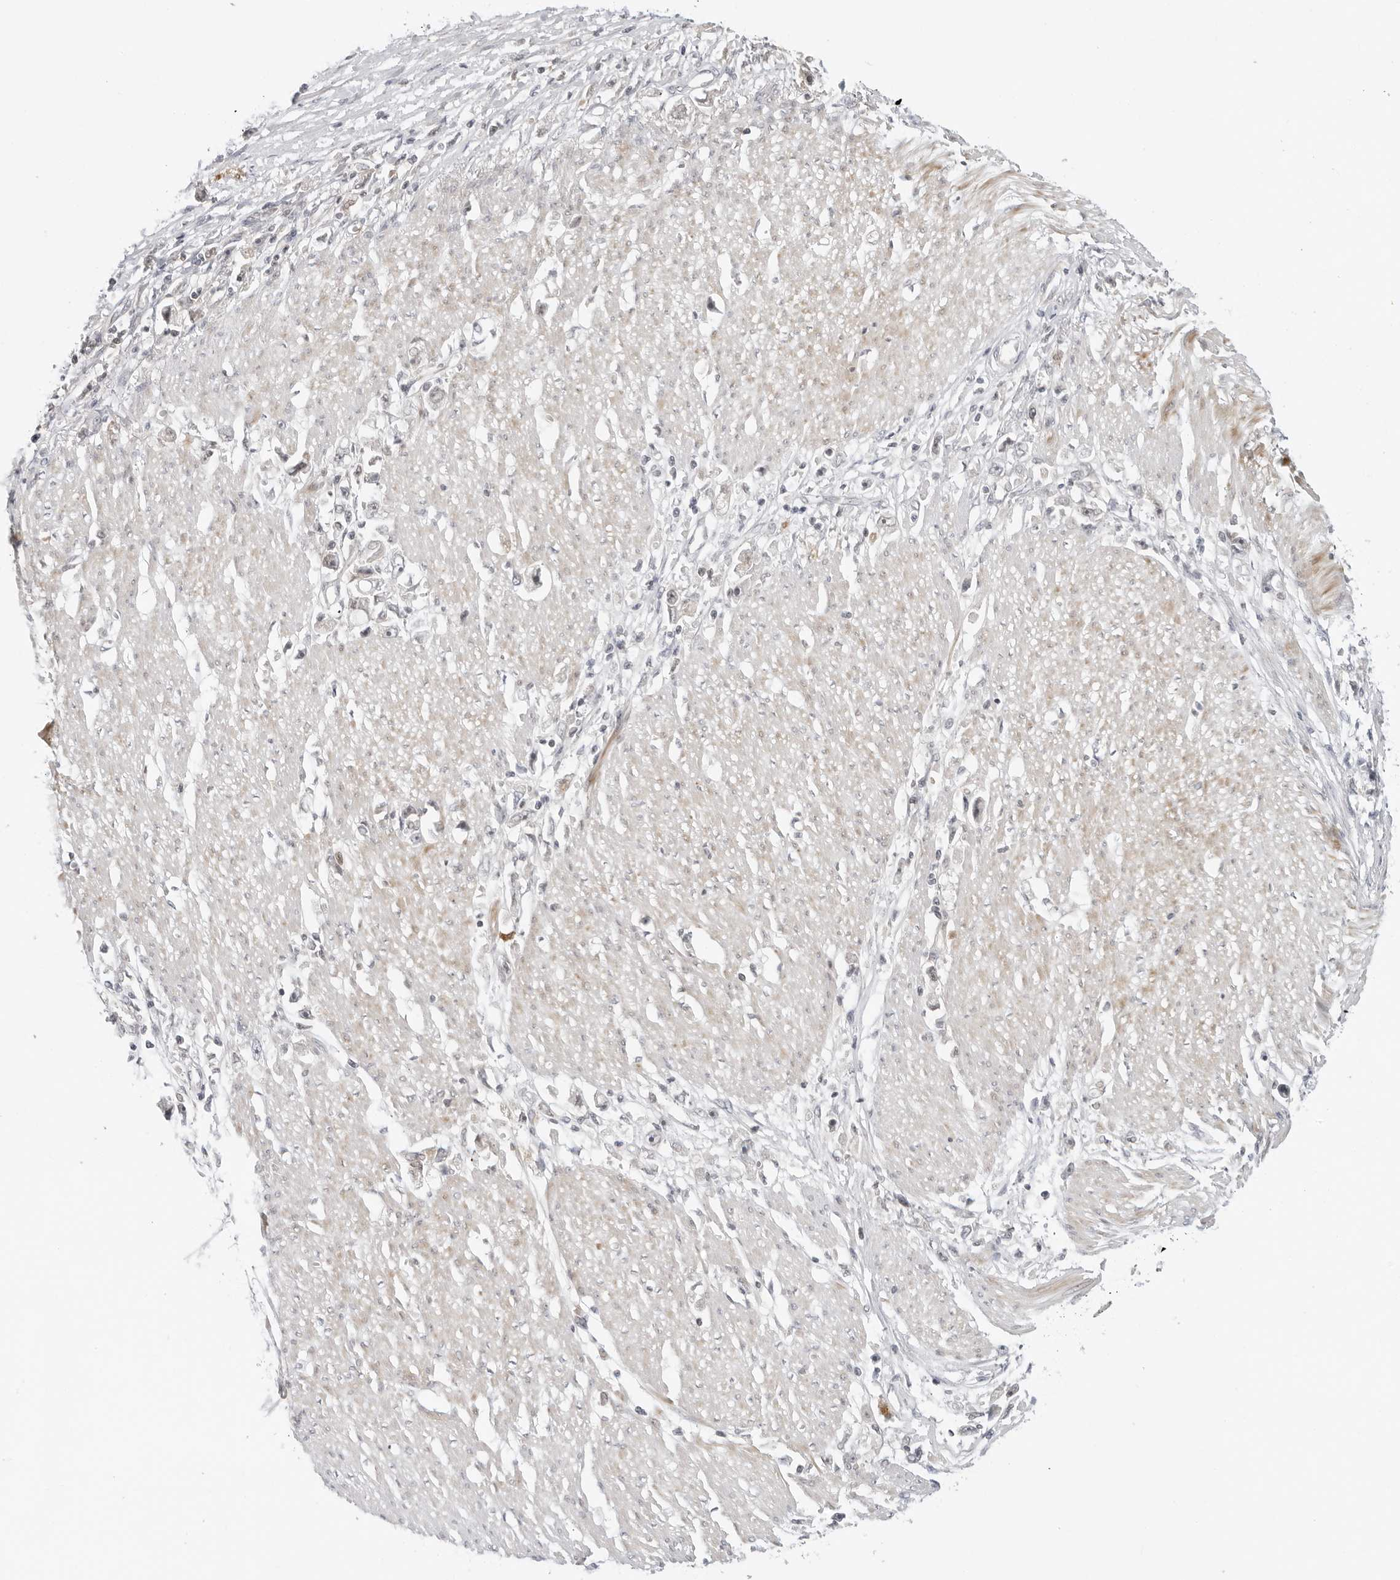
{"staining": {"intensity": "negative", "quantity": "none", "location": "none"}, "tissue": "stomach cancer", "cell_type": "Tumor cells", "image_type": "cancer", "snomed": [{"axis": "morphology", "description": "Adenocarcinoma, NOS"}, {"axis": "topography", "description": "Stomach"}], "caption": "Stomach cancer (adenocarcinoma) stained for a protein using immunohistochemistry (IHC) displays no positivity tumor cells.", "gene": "SUGCT", "patient": {"sex": "female", "age": 59}}